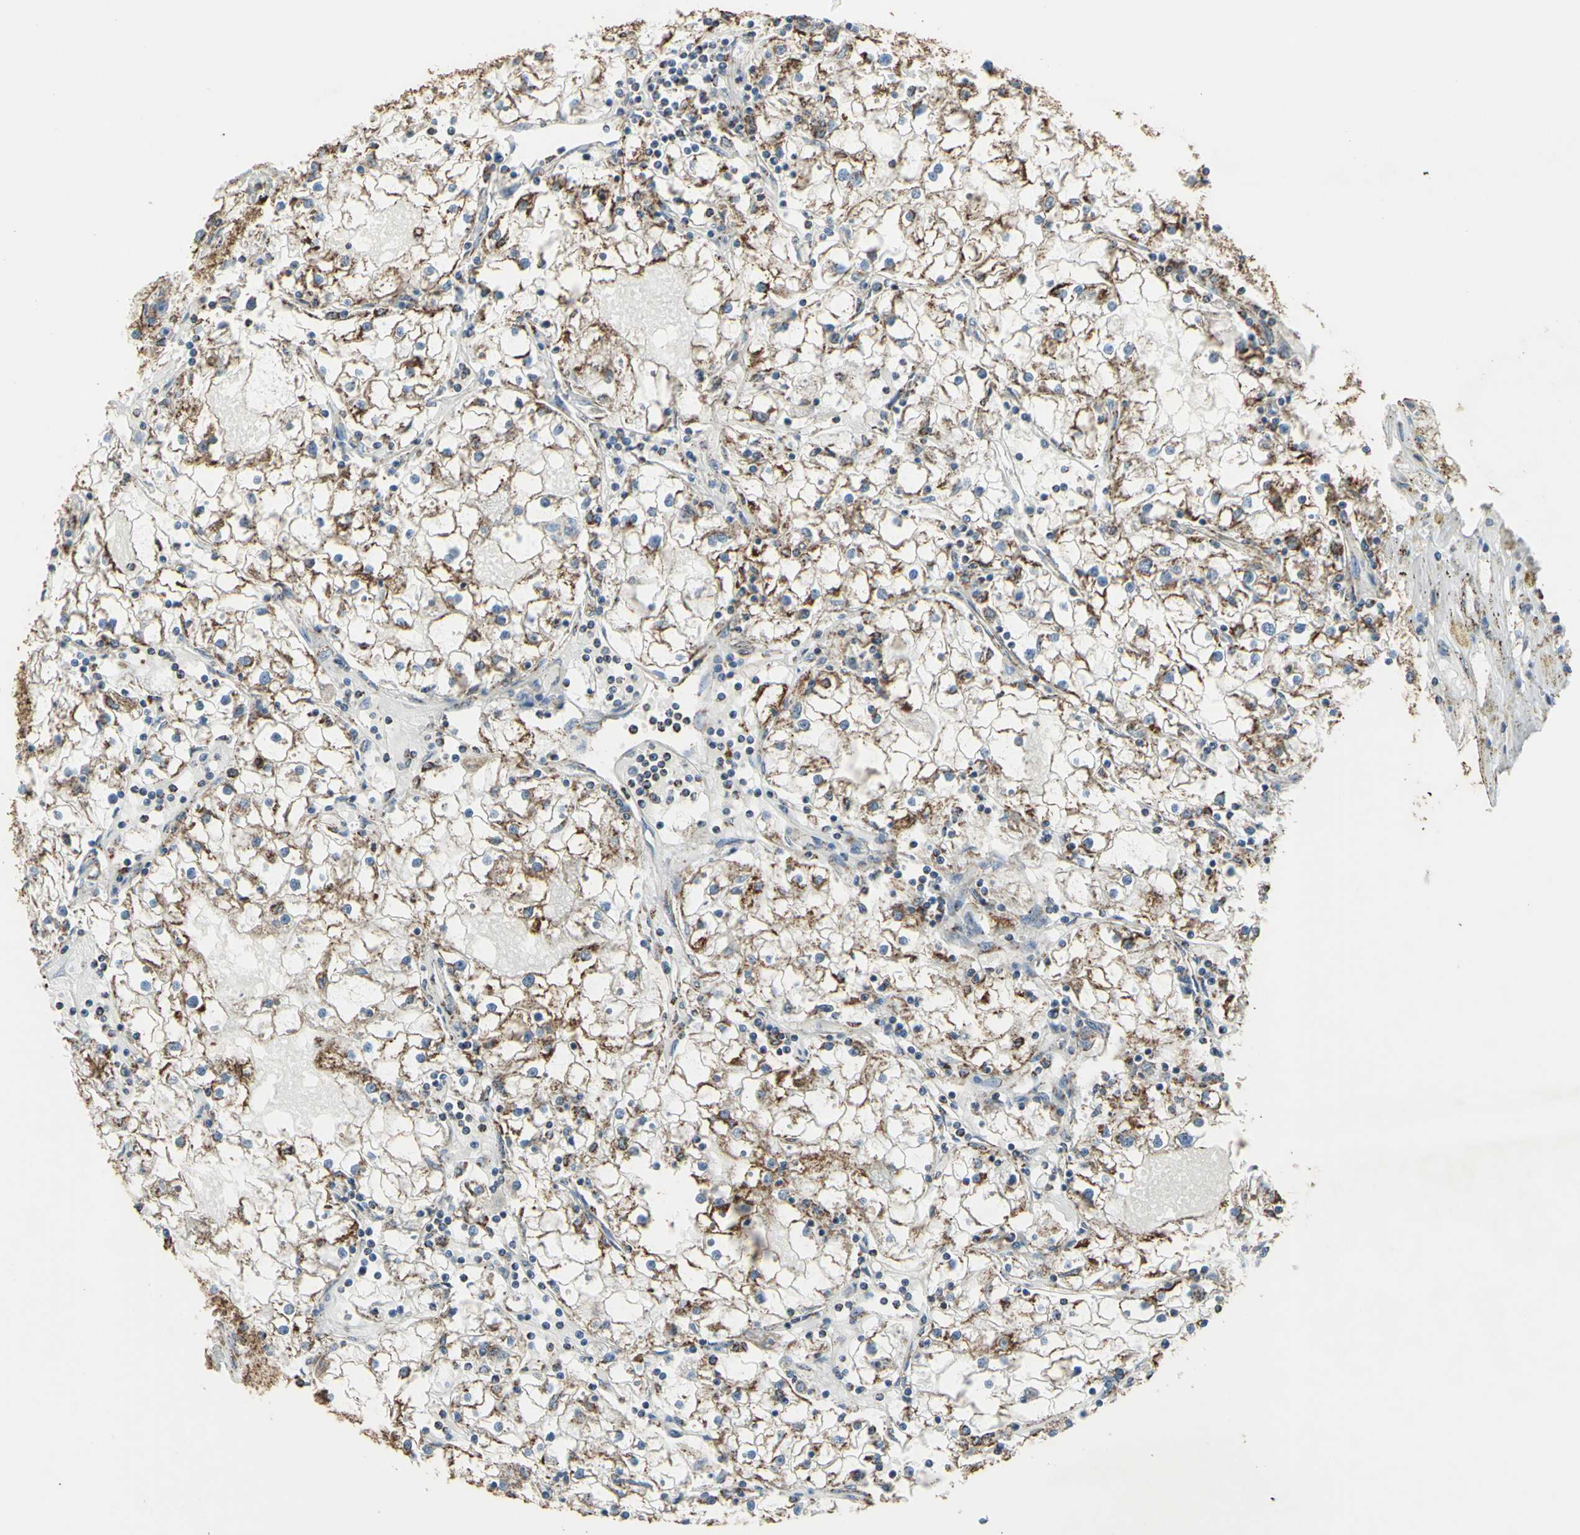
{"staining": {"intensity": "moderate", "quantity": "25%-75%", "location": "cytoplasmic/membranous"}, "tissue": "renal cancer", "cell_type": "Tumor cells", "image_type": "cancer", "snomed": [{"axis": "morphology", "description": "Adenocarcinoma, NOS"}, {"axis": "topography", "description": "Kidney"}], "caption": "There is medium levels of moderate cytoplasmic/membranous expression in tumor cells of renal adenocarcinoma, as demonstrated by immunohistochemical staining (brown color).", "gene": "CMKLR2", "patient": {"sex": "male", "age": 56}}